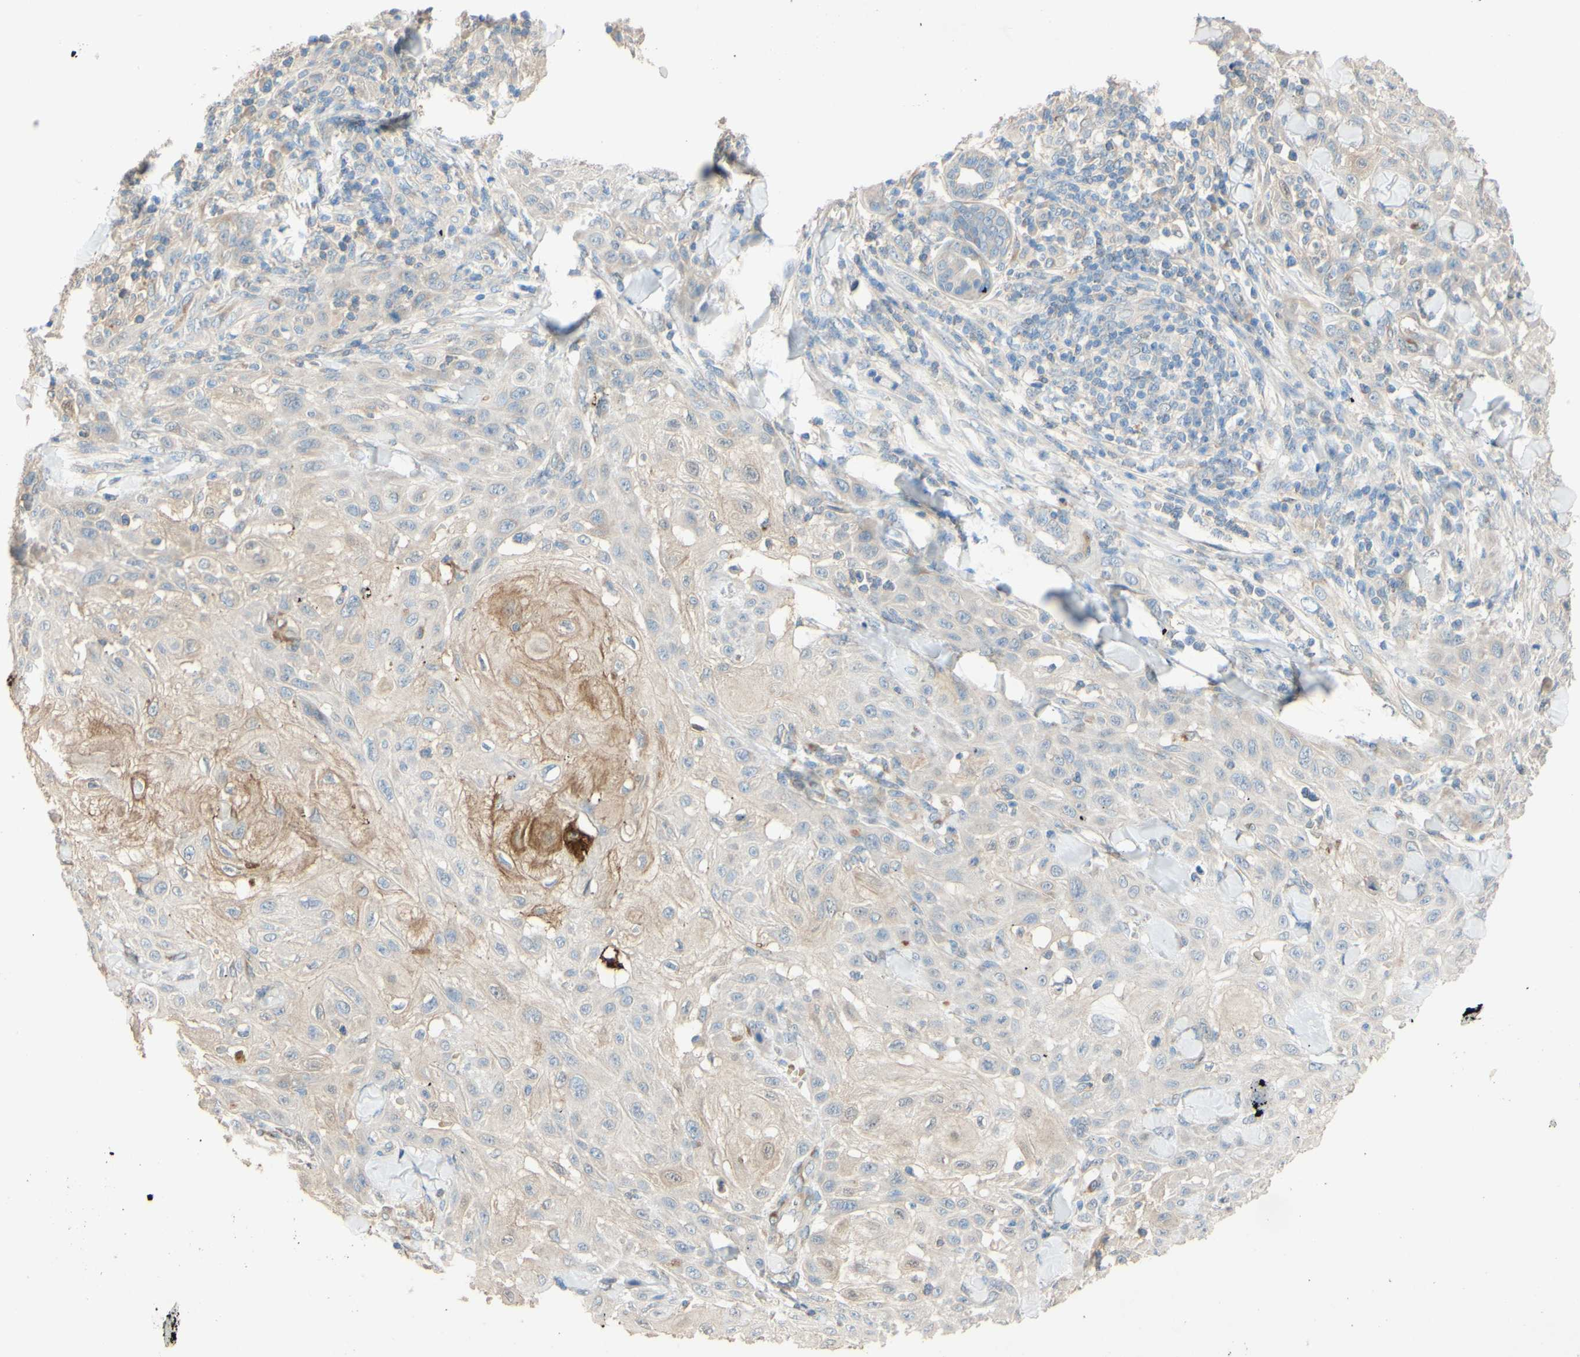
{"staining": {"intensity": "moderate", "quantity": "<25%", "location": "cytoplasmic/membranous"}, "tissue": "skin cancer", "cell_type": "Tumor cells", "image_type": "cancer", "snomed": [{"axis": "morphology", "description": "Squamous cell carcinoma, NOS"}, {"axis": "topography", "description": "Skin"}], "caption": "A low amount of moderate cytoplasmic/membranous positivity is present in about <25% of tumor cells in squamous cell carcinoma (skin) tissue.", "gene": "DKK3", "patient": {"sex": "male", "age": 24}}